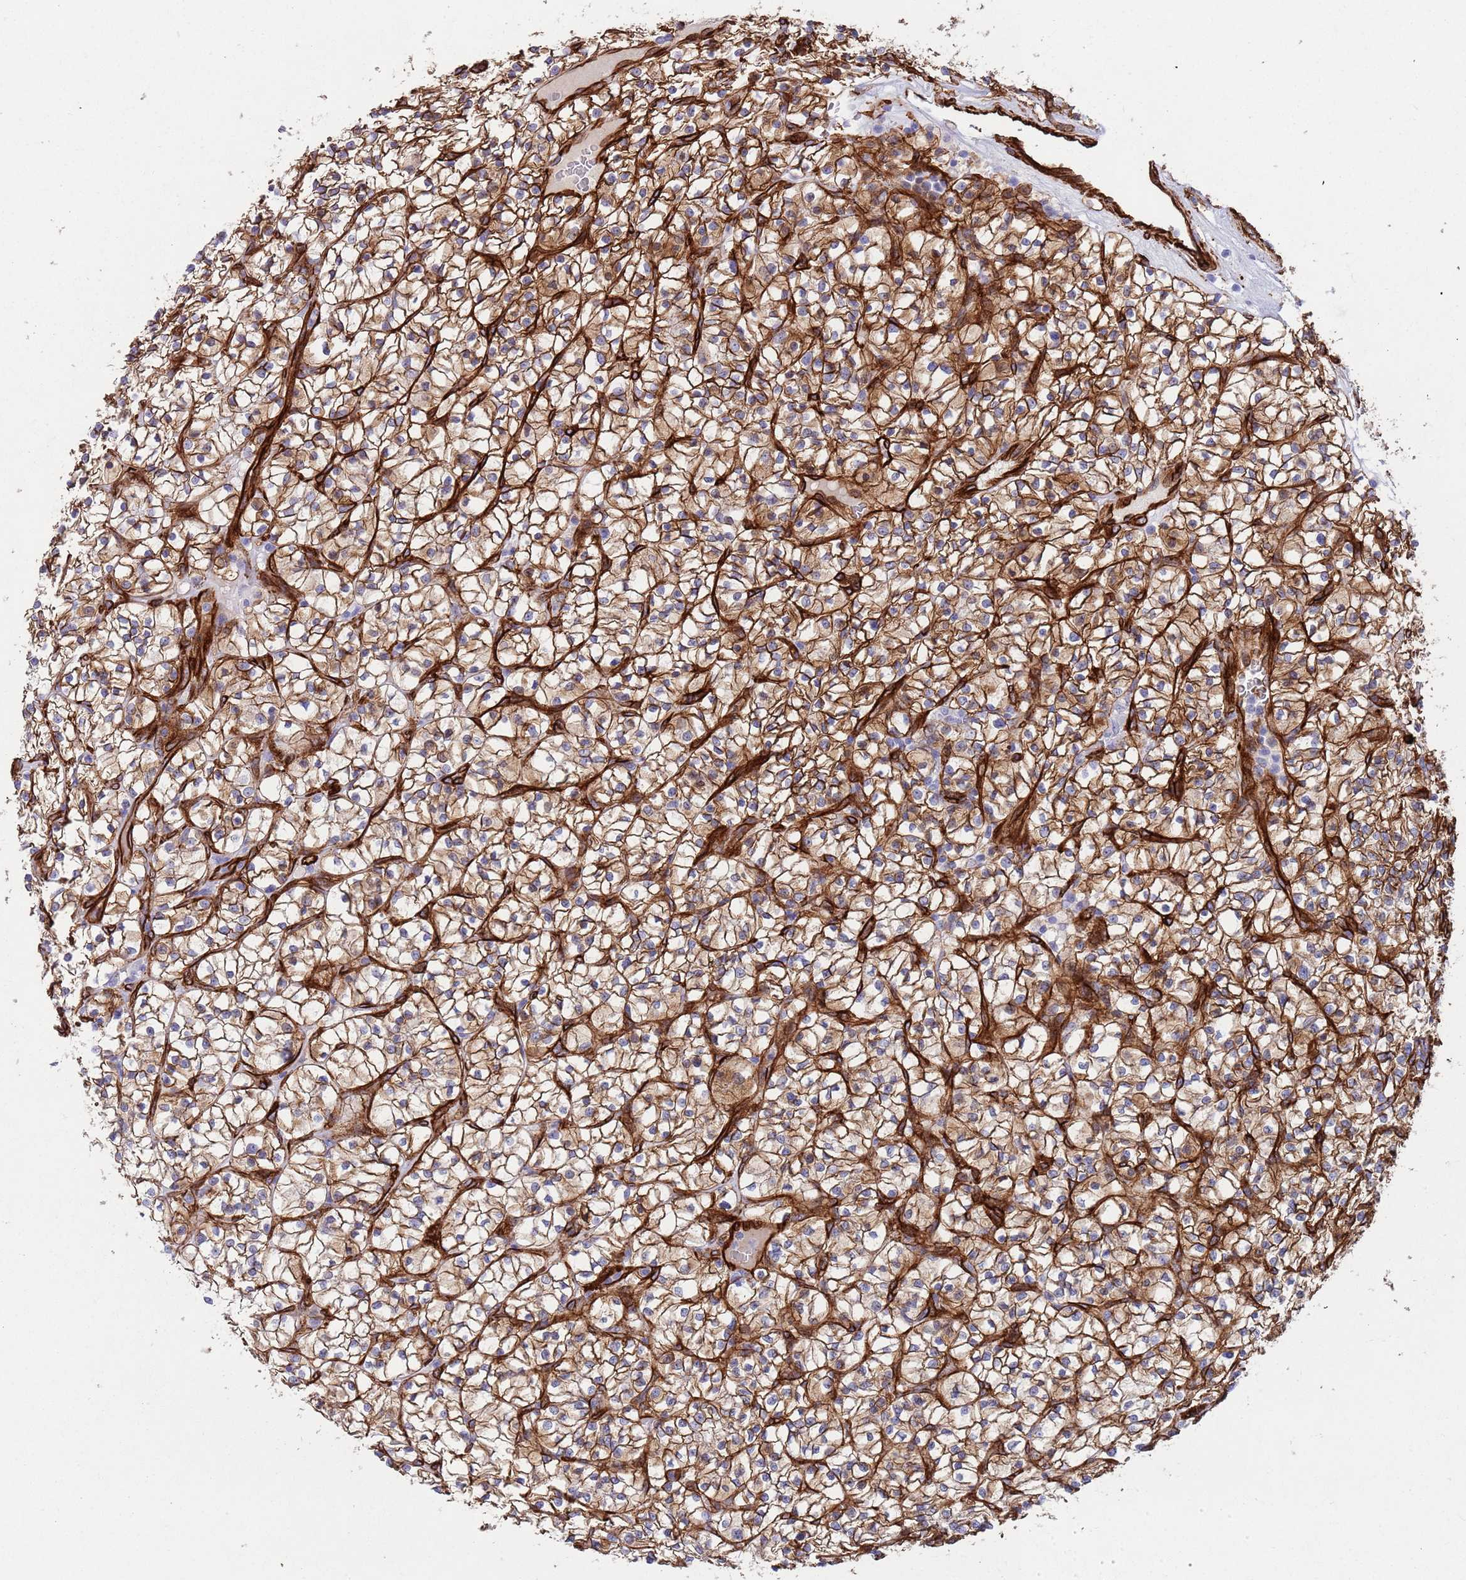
{"staining": {"intensity": "moderate", "quantity": ">75%", "location": "cytoplasmic/membranous"}, "tissue": "renal cancer", "cell_type": "Tumor cells", "image_type": "cancer", "snomed": [{"axis": "morphology", "description": "Adenocarcinoma, NOS"}, {"axis": "topography", "description": "Kidney"}], "caption": "Human adenocarcinoma (renal) stained with a protein marker shows moderate staining in tumor cells.", "gene": "CAV2", "patient": {"sex": "female", "age": 64}}